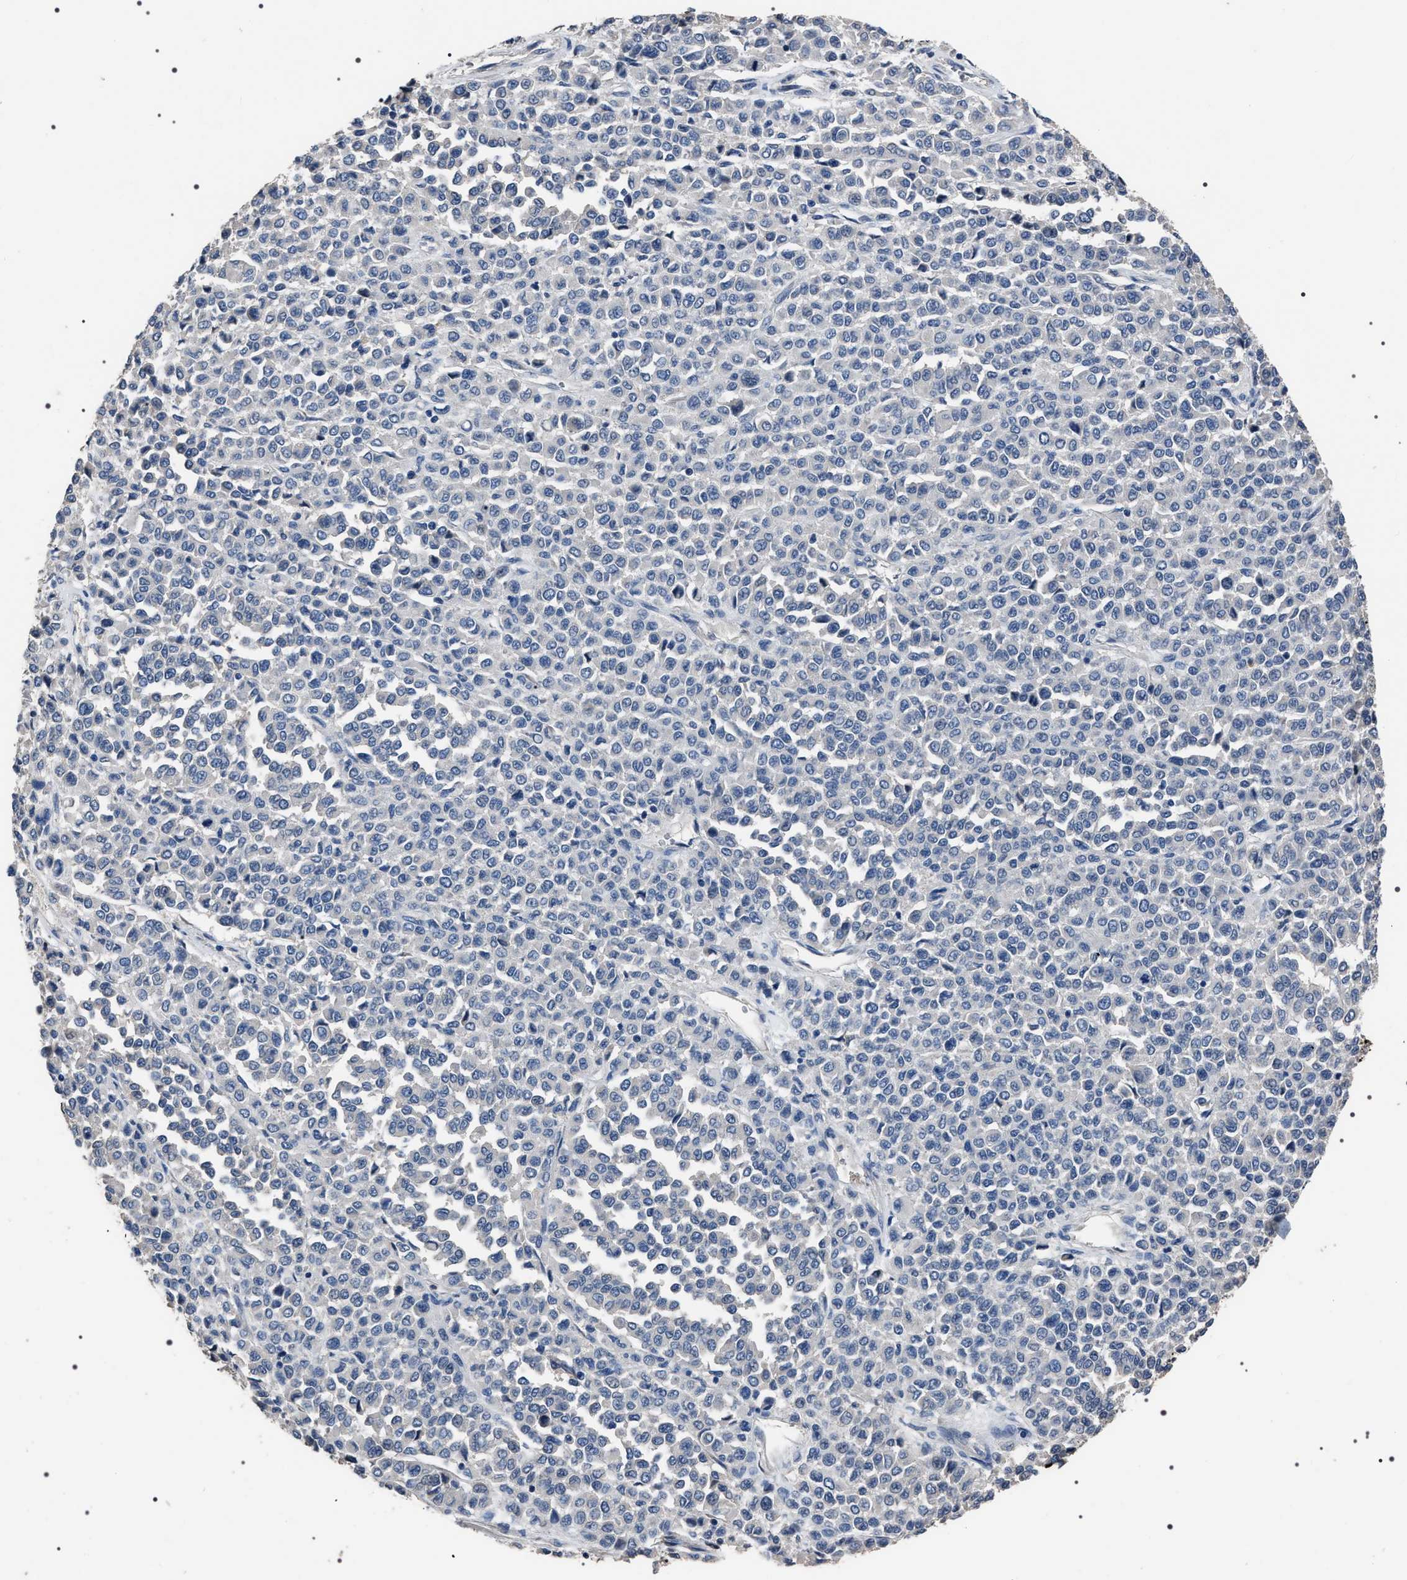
{"staining": {"intensity": "negative", "quantity": "none", "location": "none"}, "tissue": "melanoma", "cell_type": "Tumor cells", "image_type": "cancer", "snomed": [{"axis": "morphology", "description": "Malignant melanoma, Metastatic site"}, {"axis": "topography", "description": "Pancreas"}], "caption": "The immunohistochemistry photomicrograph has no significant expression in tumor cells of malignant melanoma (metastatic site) tissue. The staining was performed using DAB to visualize the protein expression in brown, while the nuclei were stained in blue with hematoxylin (Magnification: 20x).", "gene": "TRIM54", "patient": {"sex": "female", "age": 30}}